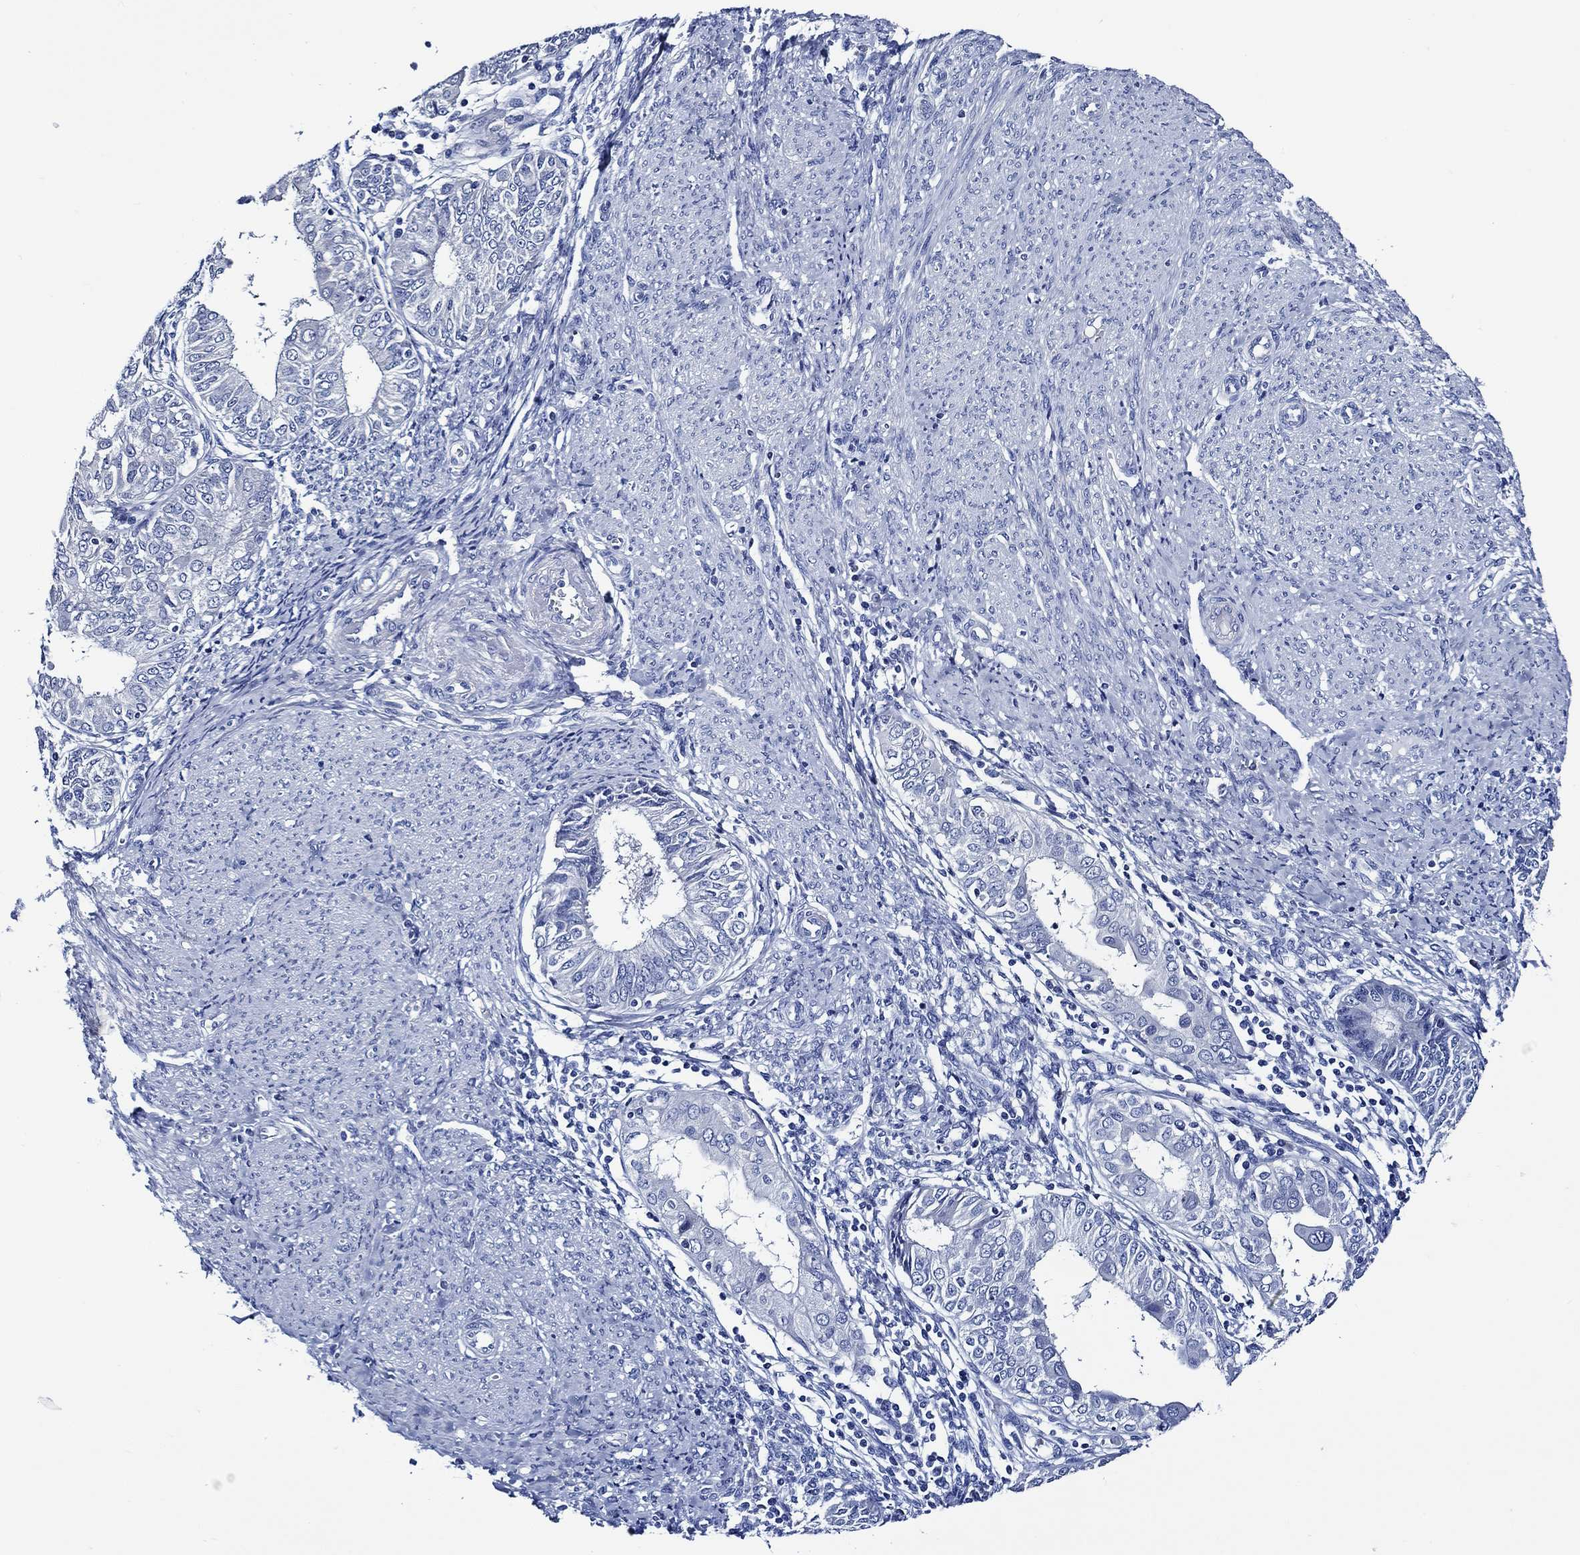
{"staining": {"intensity": "negative", "quantity": "none", "location": "none"}, "tissue": "endometrial cancer", "cell_type": "Tumor cells", "image_type": "cancer", "snomed": [{"axis": "morphology", "description": "Adenocarcinoma, NOS"}, {"axis": "topography", "description": "Endometrium"}], "caption": "Histopathology image shows no protein staining in tumor cells of adenocarcinoma (endometrial) tissue.", "gene": "WDR62", "patient": {"sex": "female", "age": 68}}